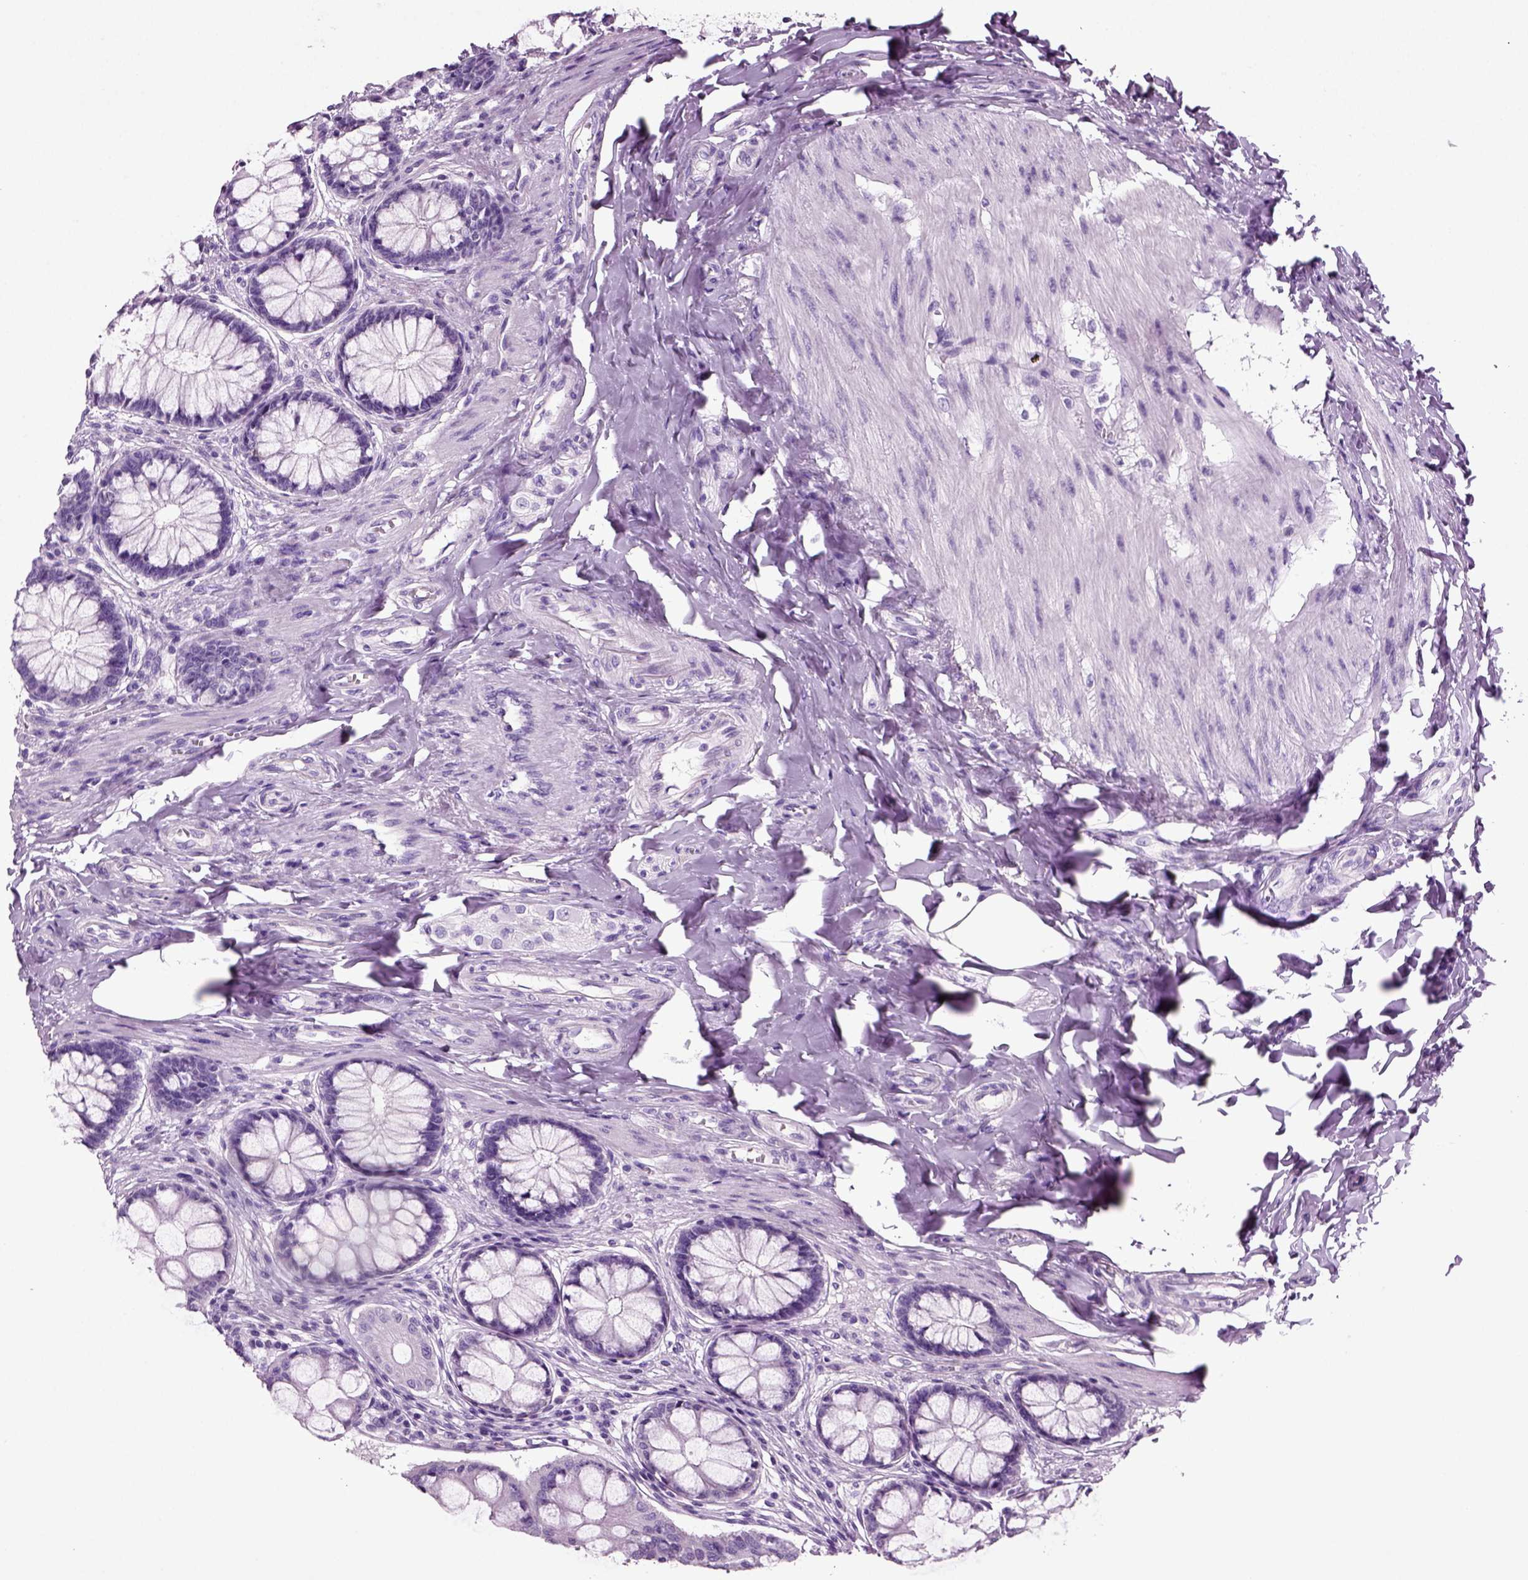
{"staining": {"intensity": "negative", "quantity": "none", "location": "none"}, "tissue": "colon", "cell_type": "Endothelial cells", "image_type": "normal", "snomed": [{"axis": "morphology", "description": "Normal tissue, NOS"}, {"axis": "topography", "description": "Colon"}], "caption": "An image of human colon is negative for staining in endothelial cells. Nuclei are stained in blue.", "gene": "CD109", "patient": {"sex": "female", "age": 65}}